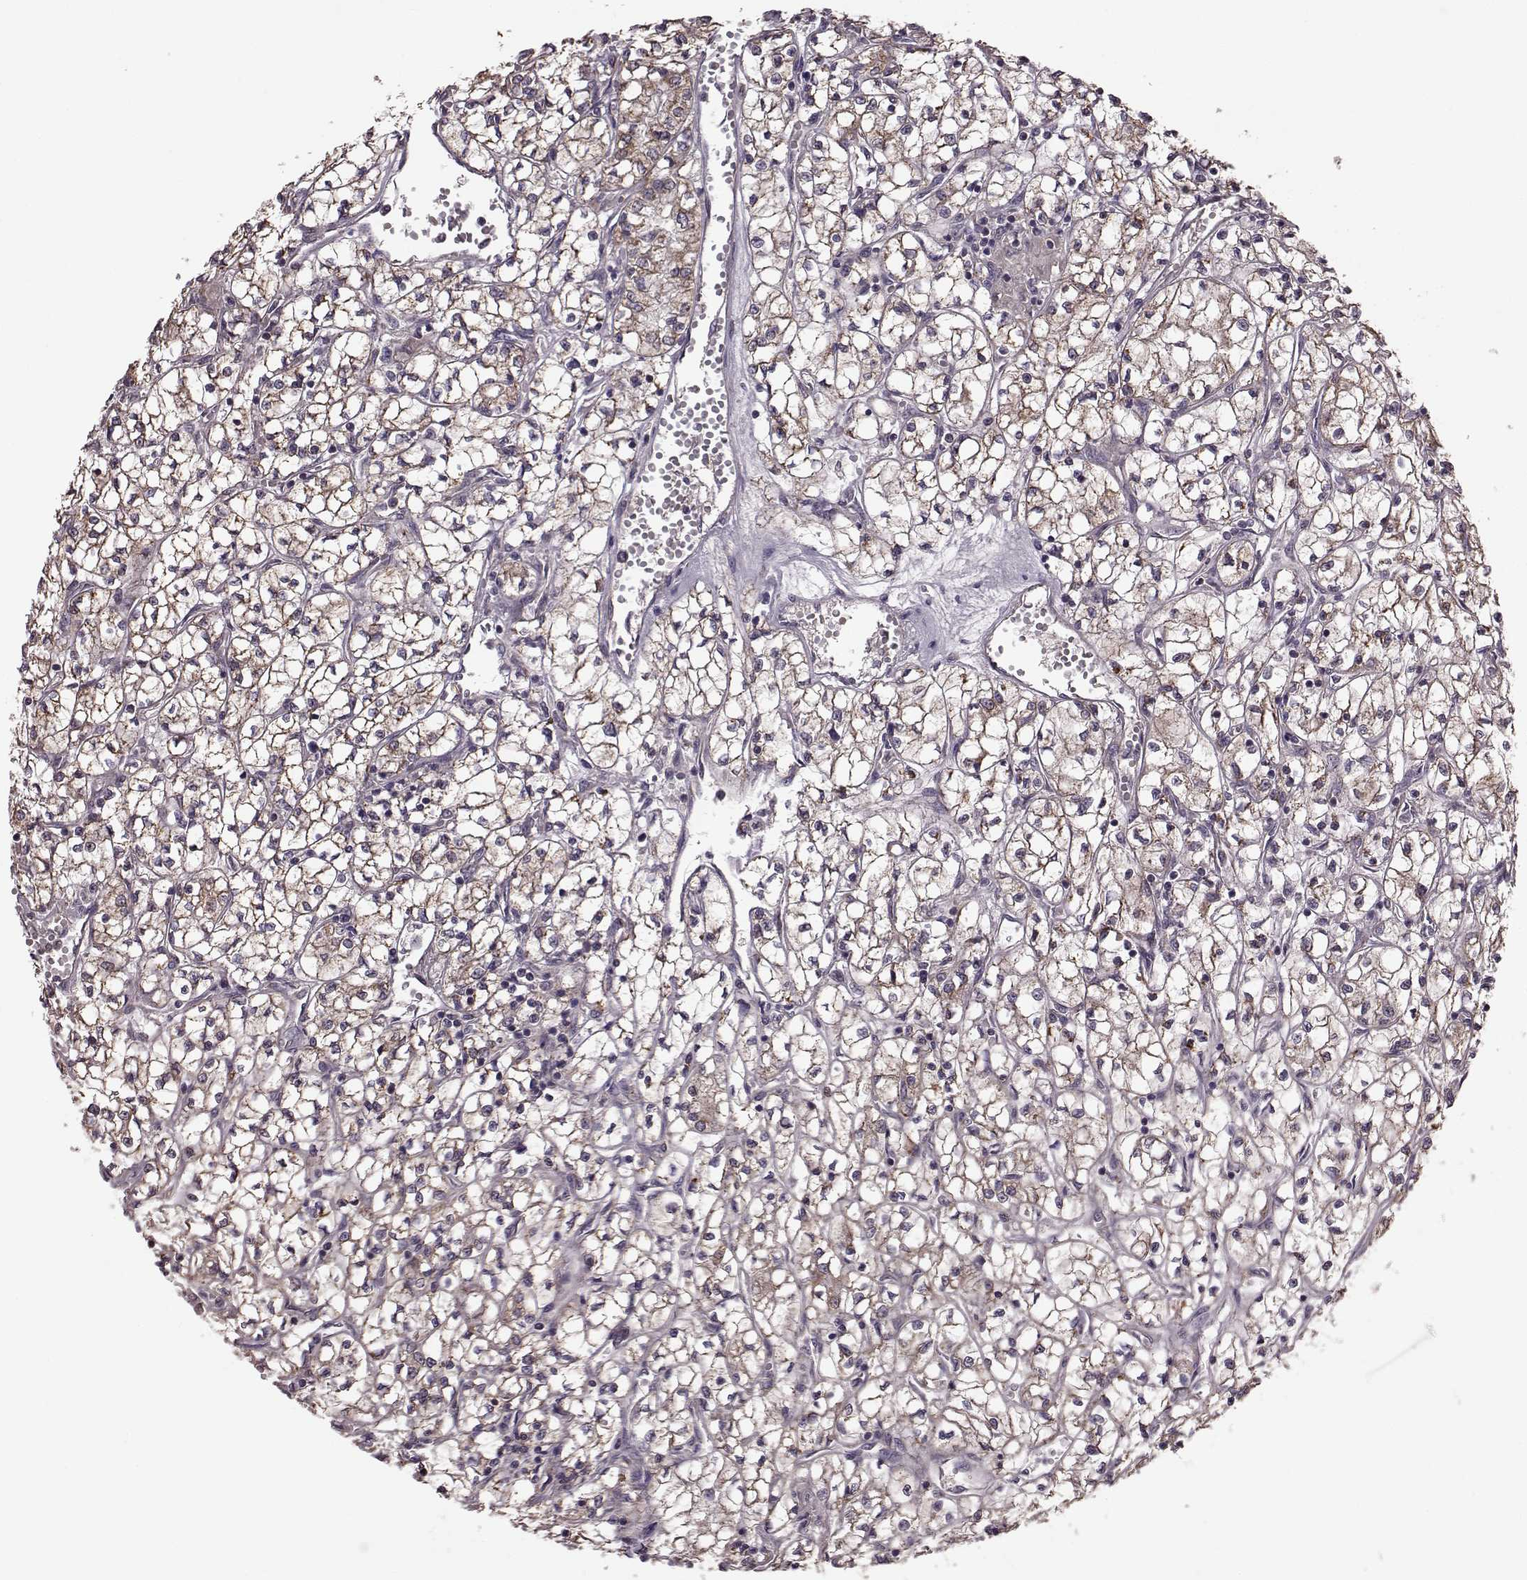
{"staining": {"intensity": "moderate", "quantity": "<25%", "location": "cytoplasmic/membranous"}, "tissue": "renal cancer", "cell_type": "Tumor cells", "image_type": "cancer", "snomed": [{"axis": "morphology", "description": "Adenocarcinoma, NOS"}, {"axis": "topography", "description": "Kidney"}], "caption": "DAB immunohistochemical staining of renal adenocarcinoma demonstrates moderate cytoplasmic/membranous protein expression in approximately <25% of tumor cells.", "gene": "PUDP", "patient": {"sex": "female", "age": 64}}